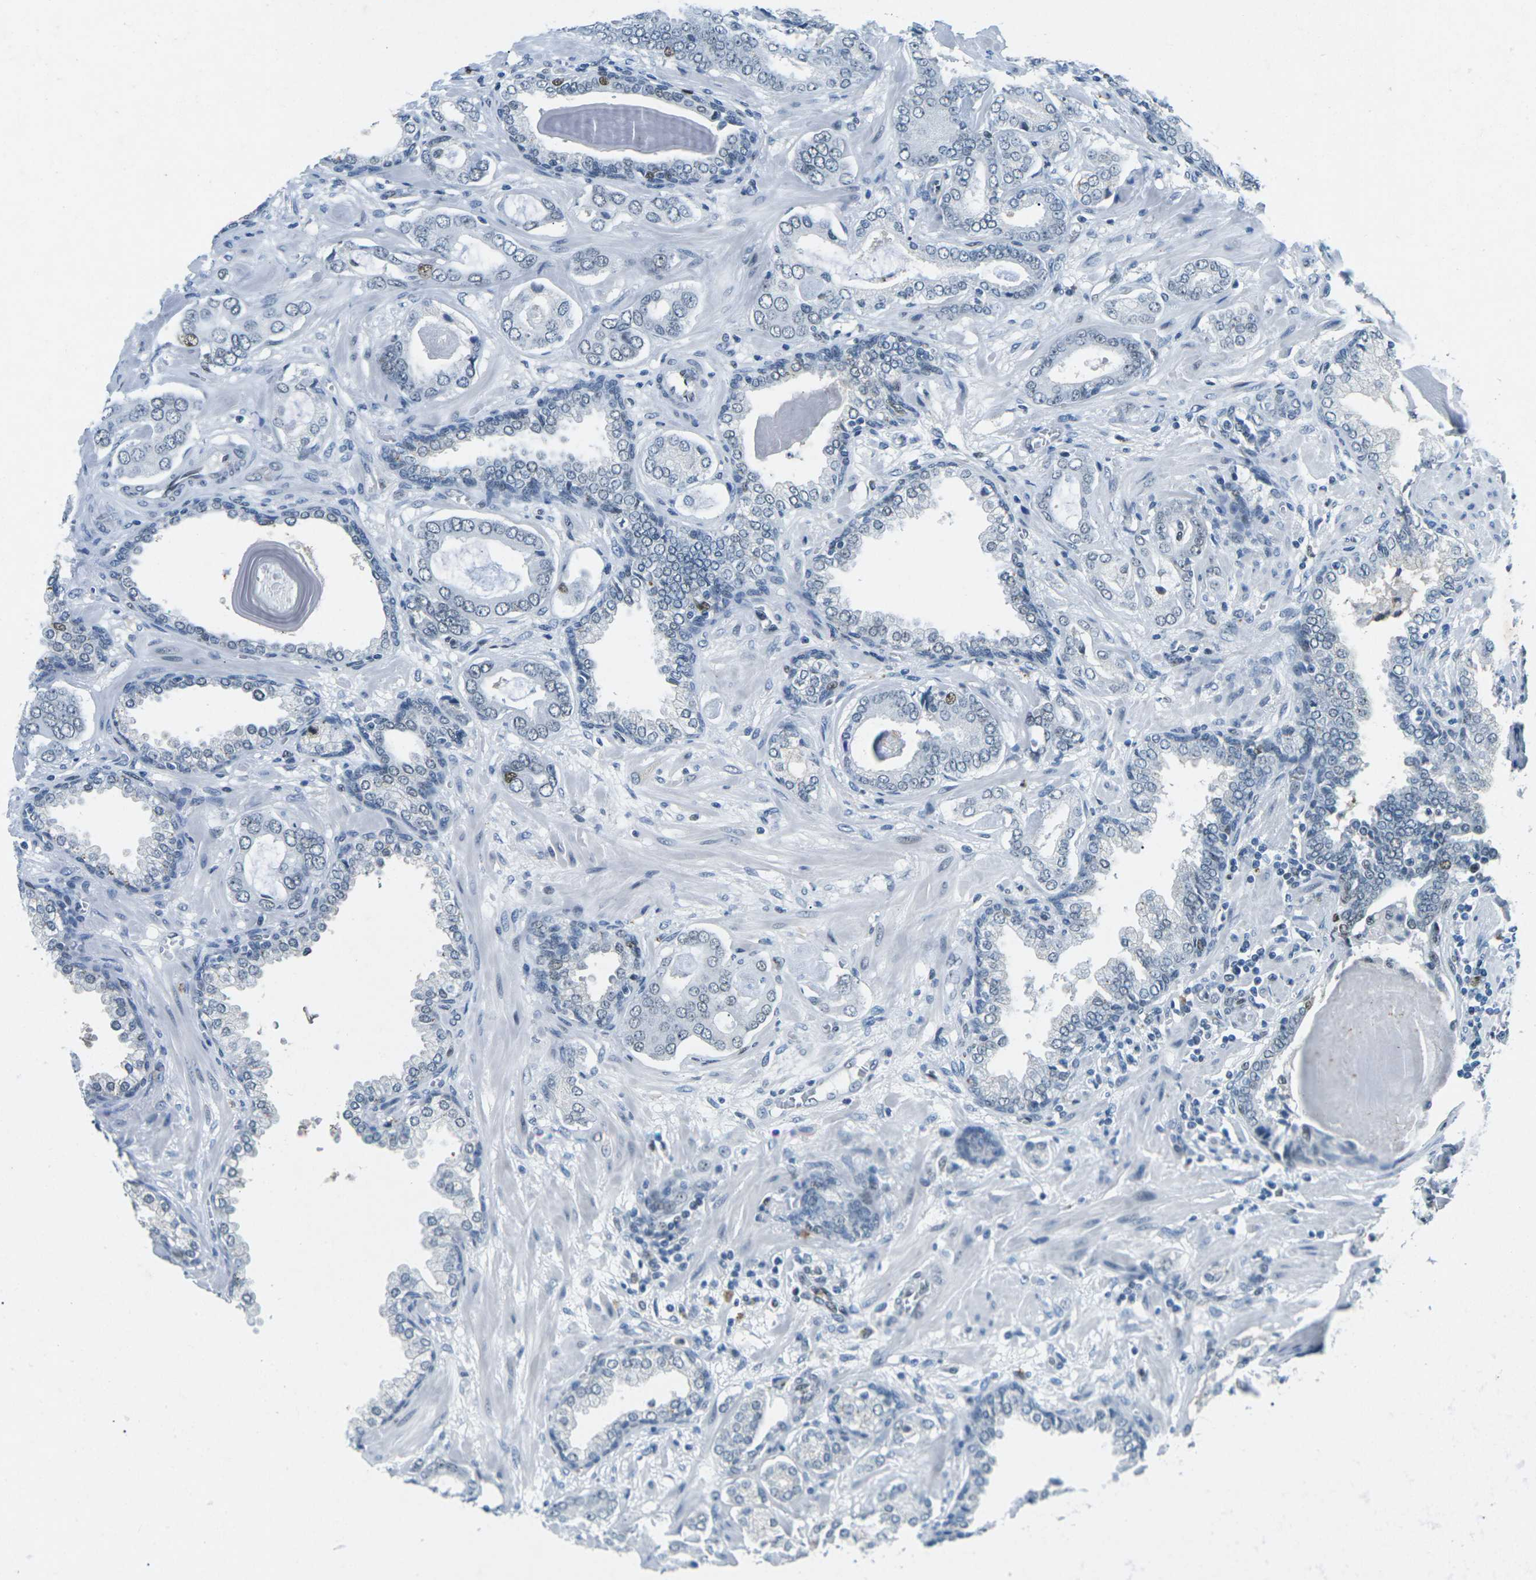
{"staining": {"intensity": "moderate", "quantity": "<25%", "location": "nuclear"}, "tissue": "prostate cancer", "cell_type": "Tumor cells", "image_type": "cancer", "snomed": [{"axis": "morphology", "description": "Adenocarcinoma, Low grade"}, {"axis": "topography", "description": "Prostate"}], "caption": "Prostate cancer was stained to show a protein in brown. There is low levels of moderate nuclear staining in approximately <25% of tumor cells.", "gene": "RB1", "patient": {"sex": "male", "age": 53}}